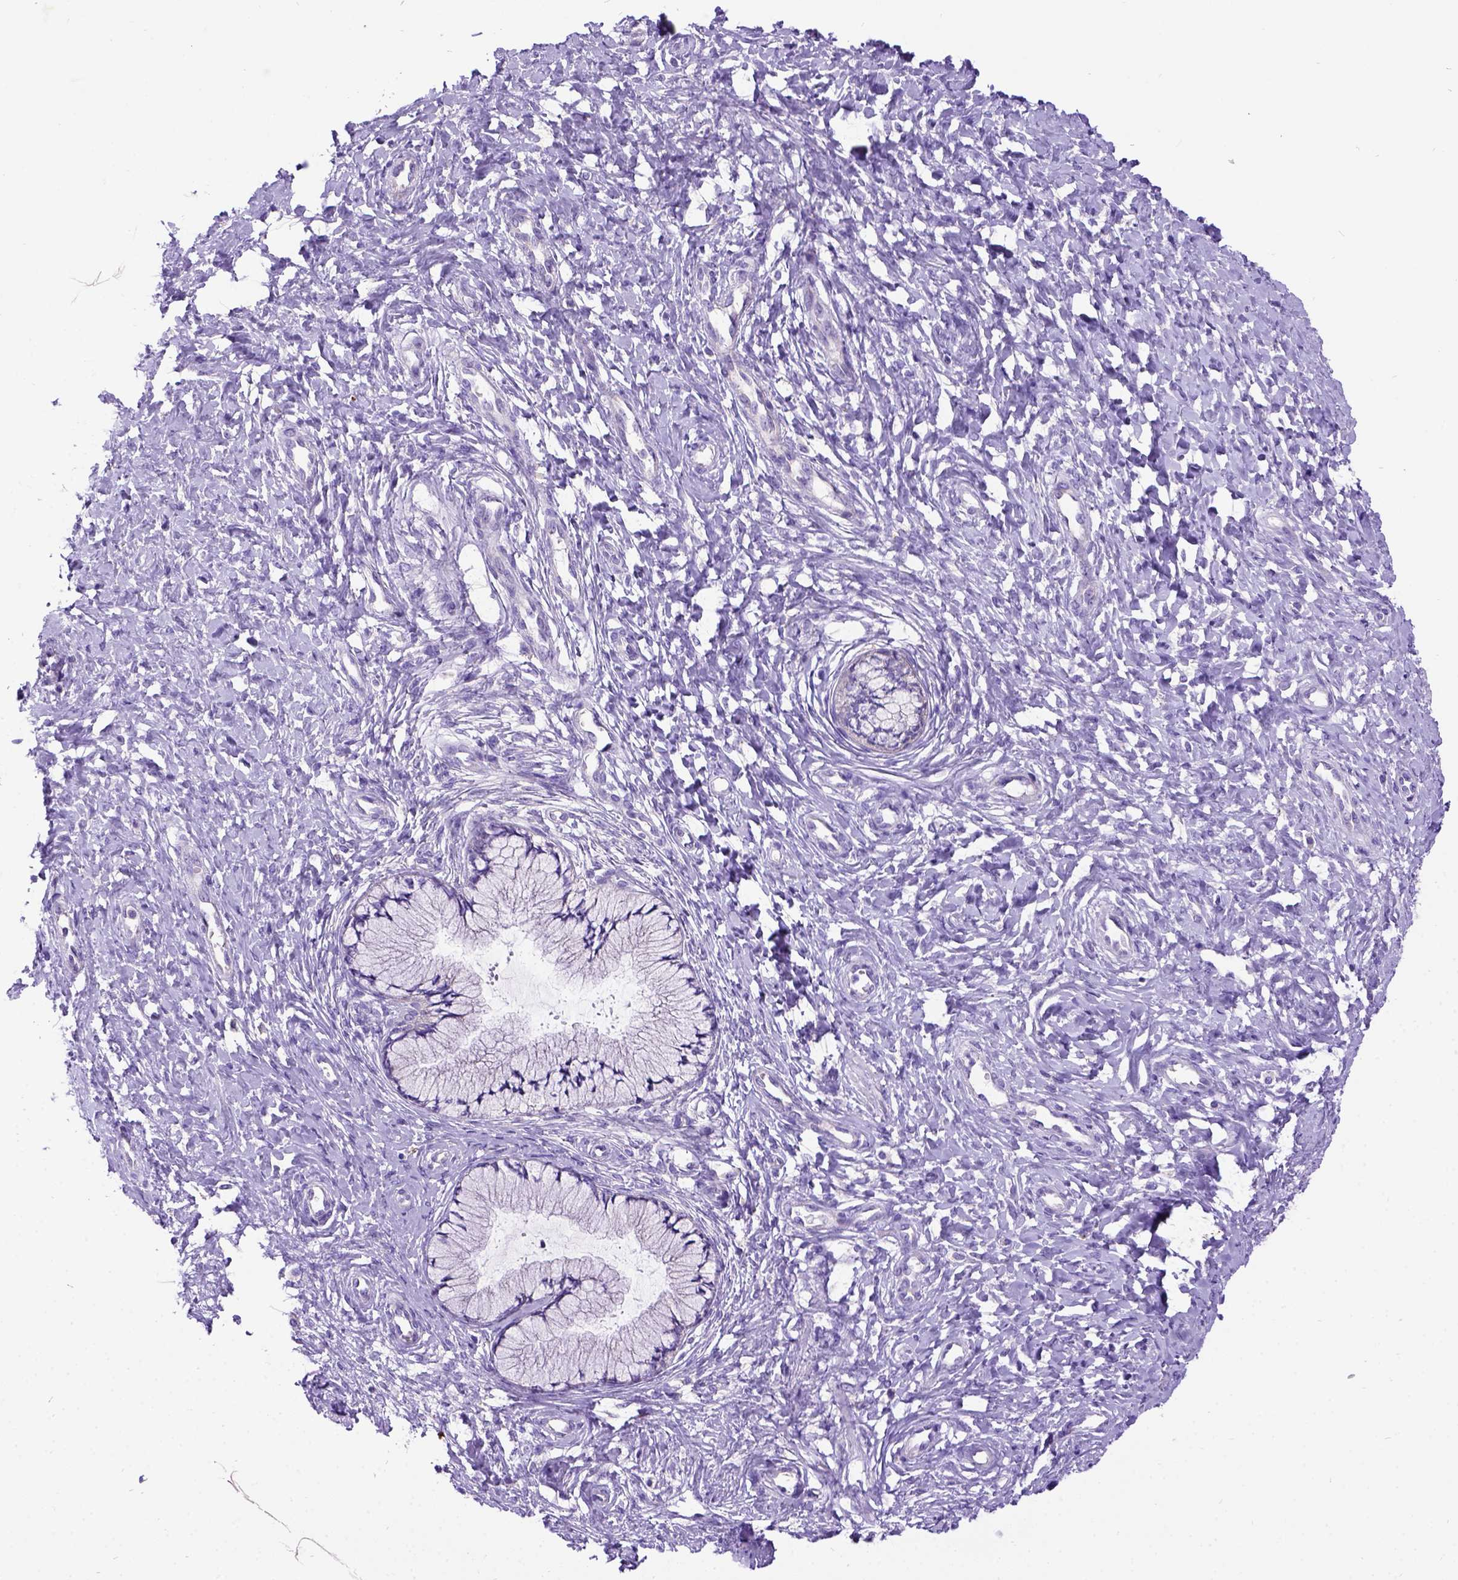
{"staining": {"intensity": "negative", "quantity": "none", "location": "none"}, "tissue": "cervix", "cell_type": "Glandular cells", "image_type": "normal", "snomed": [{"axis": "morphology", "description": "Normal tissue, NOS"}, {"axis": "topography", "description": "Cervix"}], "caption": "A histopathology image of human cervix is negative for staining in glandular cells. Brightfield microscopy of immunohistochemistry stained with DAB (3,3'-diaminobenzidine) (brown) and hematoxylin (blue), captured at high magnification.", "gene": "CFAP54", "patient": {"sex": "female", "age": 37}}